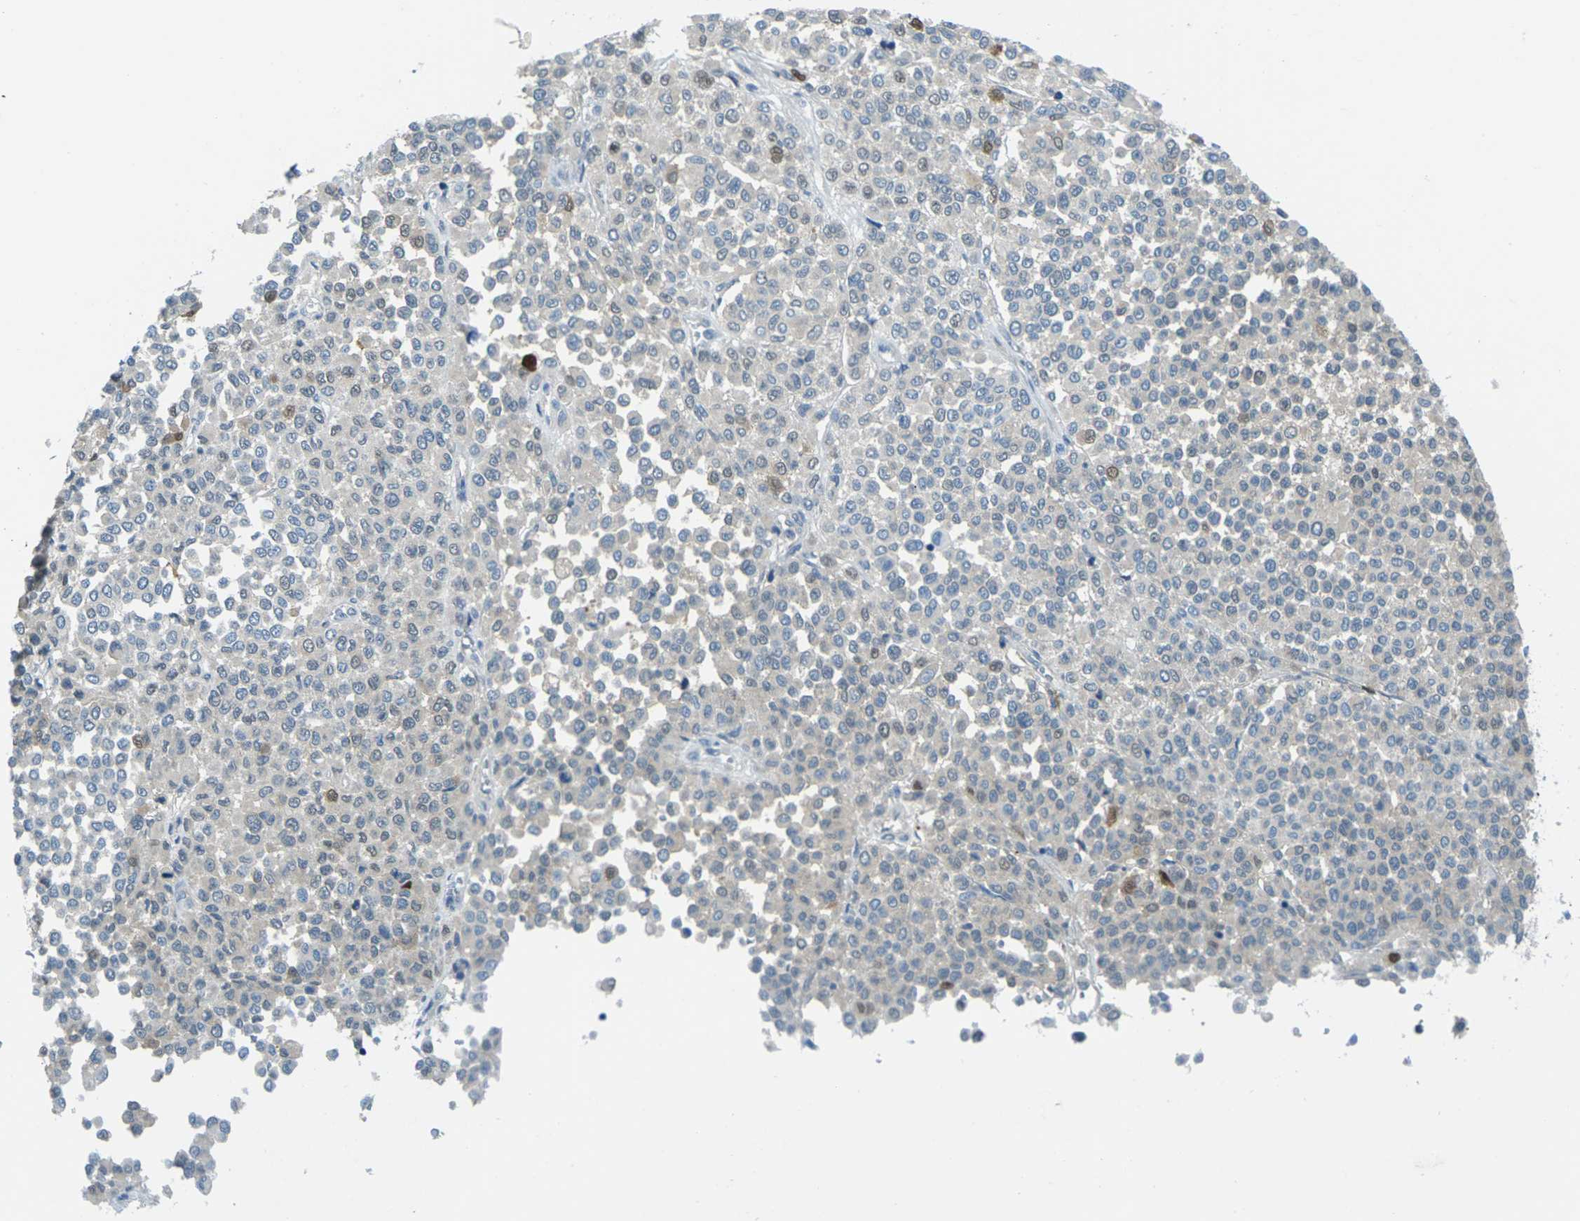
{"staining": {"intensity": "weak", "quantity": "<25%", "location": "nuclear"}, "tissue": "melanoma", "cell_type": "Tumor cells", "image_type": "cancer", "snomed": [{"axis": "morphology", "description": "Malignant melanoma, Metastatic site"}, {"axis": "topography", "description": "Pancreas"}], "caption": "A histopathology image of malignant melanoma (metastatic site) stained for a protein reveals no brown staining in tumor cells.", "gene": "NANOS2", "patient": {"sex": "female", "age": 30}}